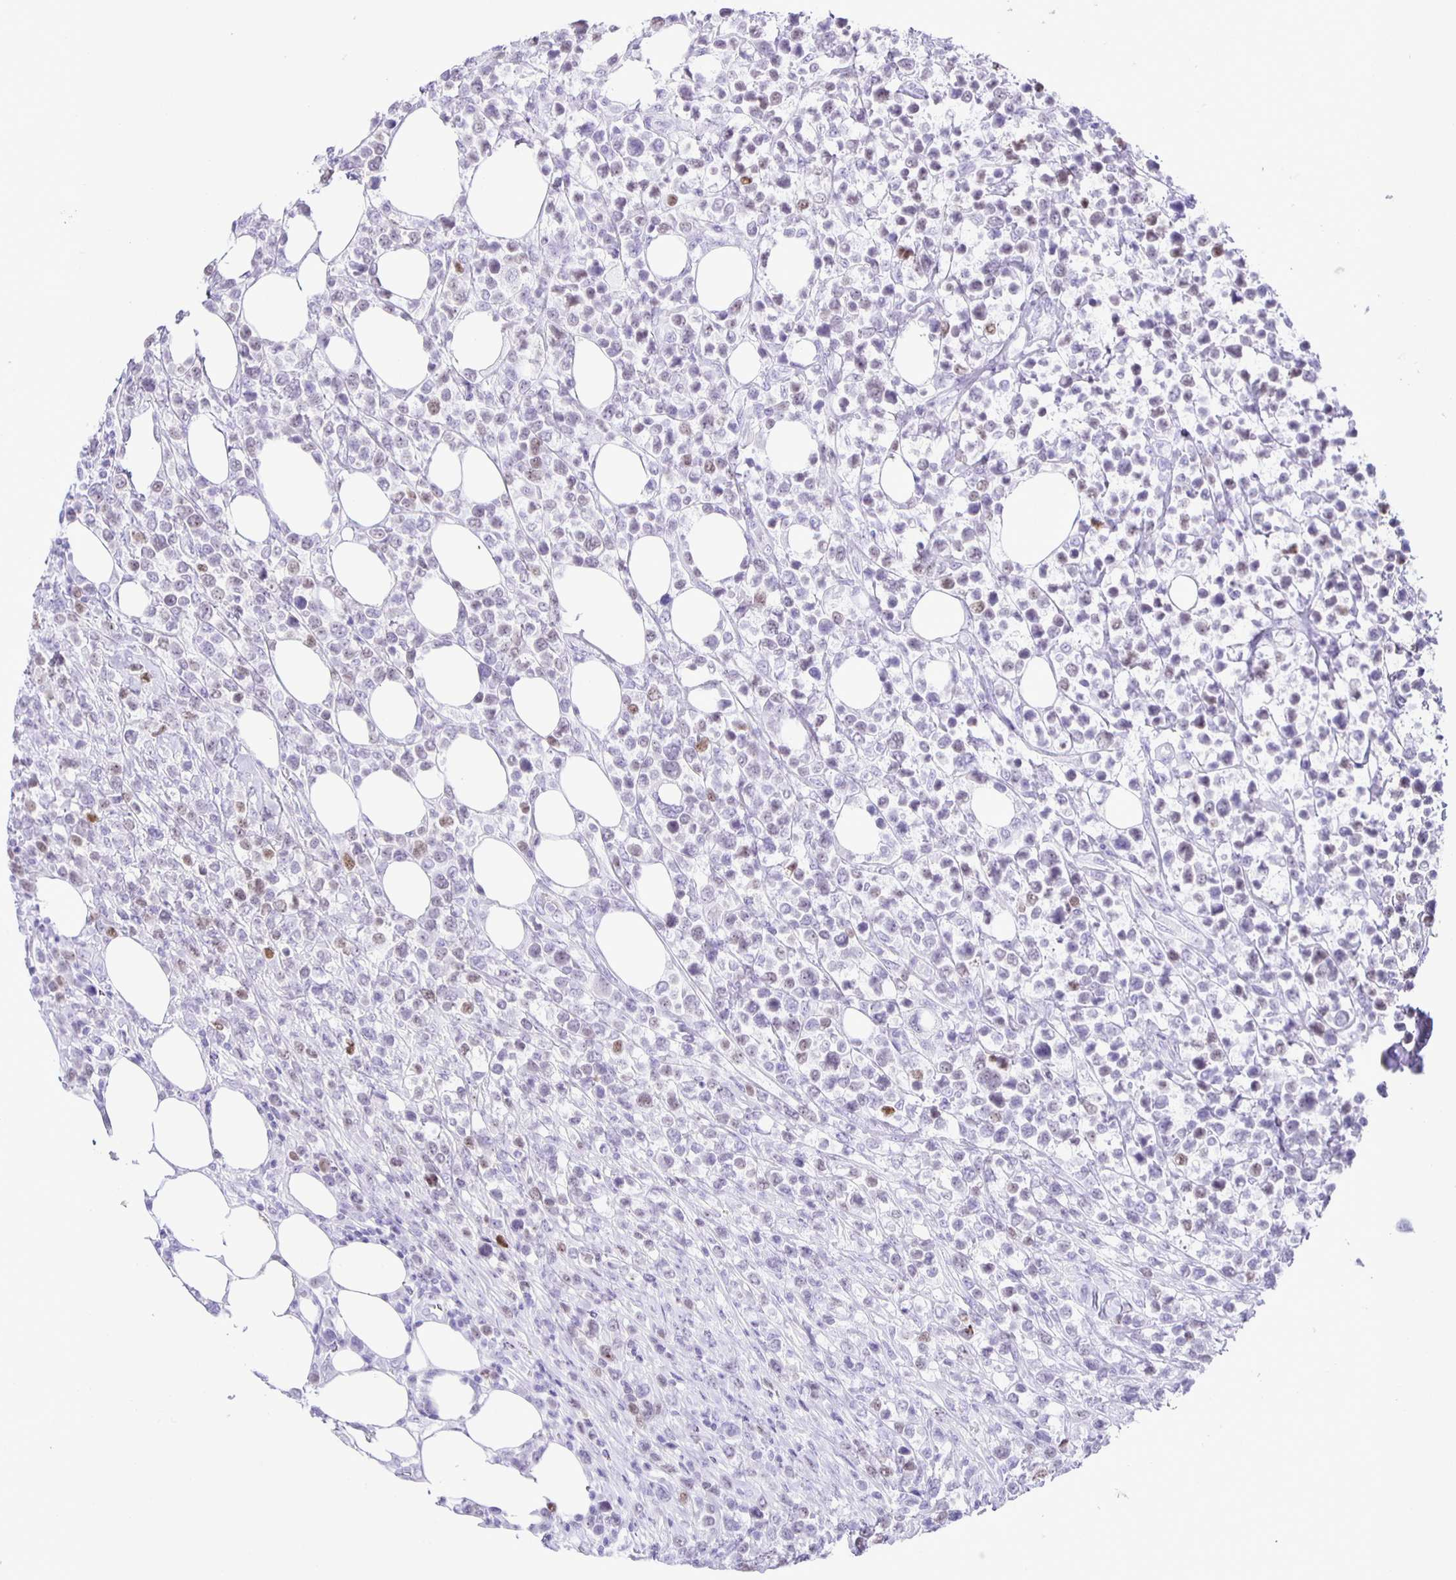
{"staining": {"intensity": "weak", "quantity": "<25%", "location": "nuclear"}, "tissue": "lymphoma", "cell_type": "Tumor cells", "image_type": "cancer", "snomed": [{"axis": "morphology", "description": "Malignant lymphoma, non-Hodgkin's type, High grade"}, {"axis": "topography", "description": "Soft tissue"}], "caption": "This is an immunohistochemistry photomicrograph of high-grade malignant lymphoma, non-Hodgkin's type. There is no positivity in tumor cells.", "gene": "EZHIP", "patient": {"sex": "female", "age": 56}}